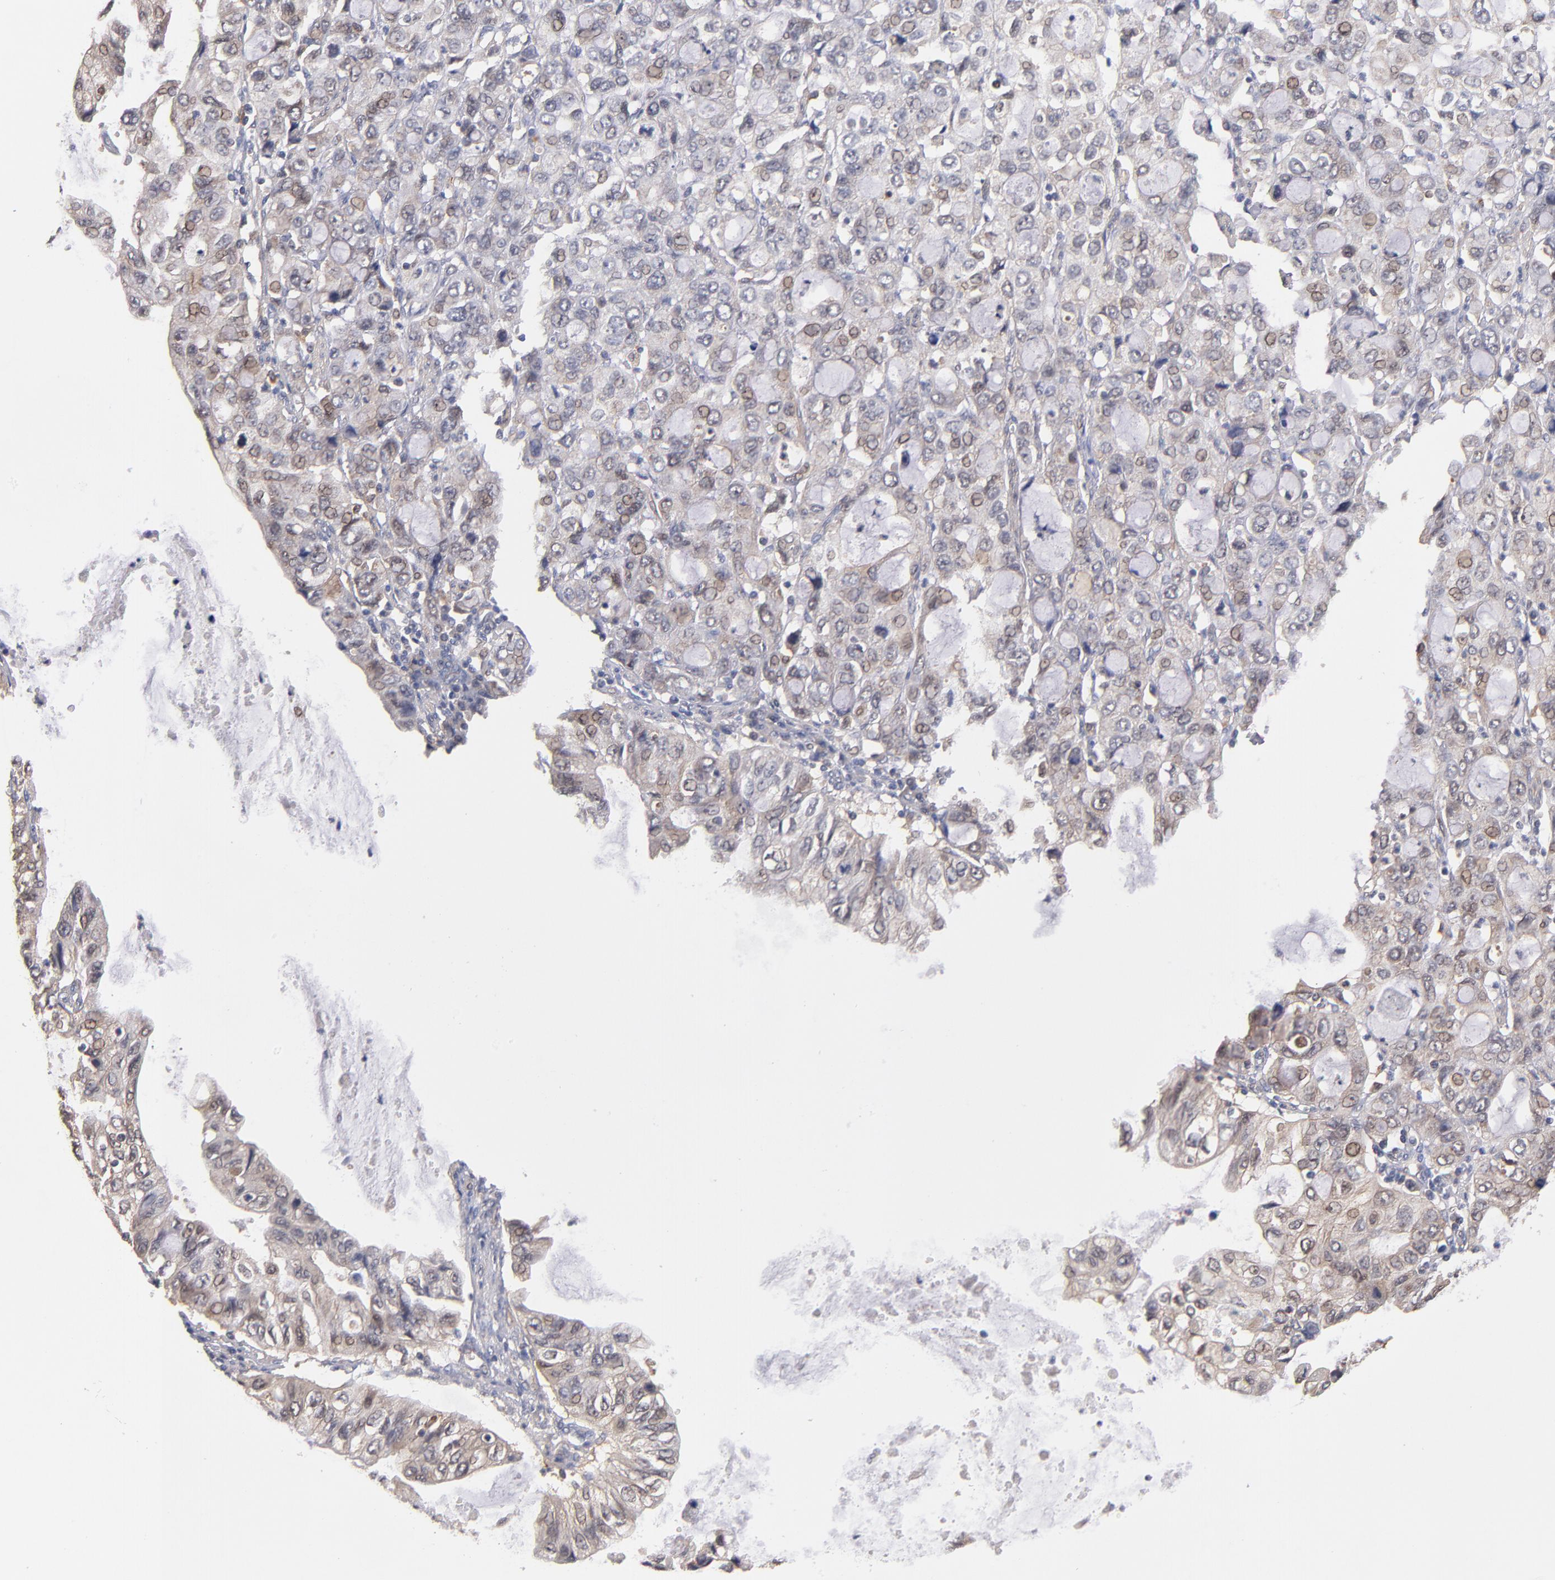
{"staining": {"intensity": "weak", "quantity": "25%-75%", "location": "cytoplasmic/membranous,nuclear"}, "tissue": "stomach cancer", "cell_type": "Tumor cells", "image_type": "cancer", "snomed": [{"axis": "morphology", "description": "Adenocarcinoma, NOS"}, {"axis": "topography", "description": "Stomach, upper"}], "caption": "IHC image of neoplastic tissue: human stomach adenocarcinoma stained using immunohistochemistry (IHC) displays low levels of weak protein expression localized specifically in the cytoplasmic/membranous and nuclear of tumor cells, appearing as a cytoplasmic/membranous and nuclear brown color.", "gene": "GMFG", "patient": {"sex": "female", "age": 52}}